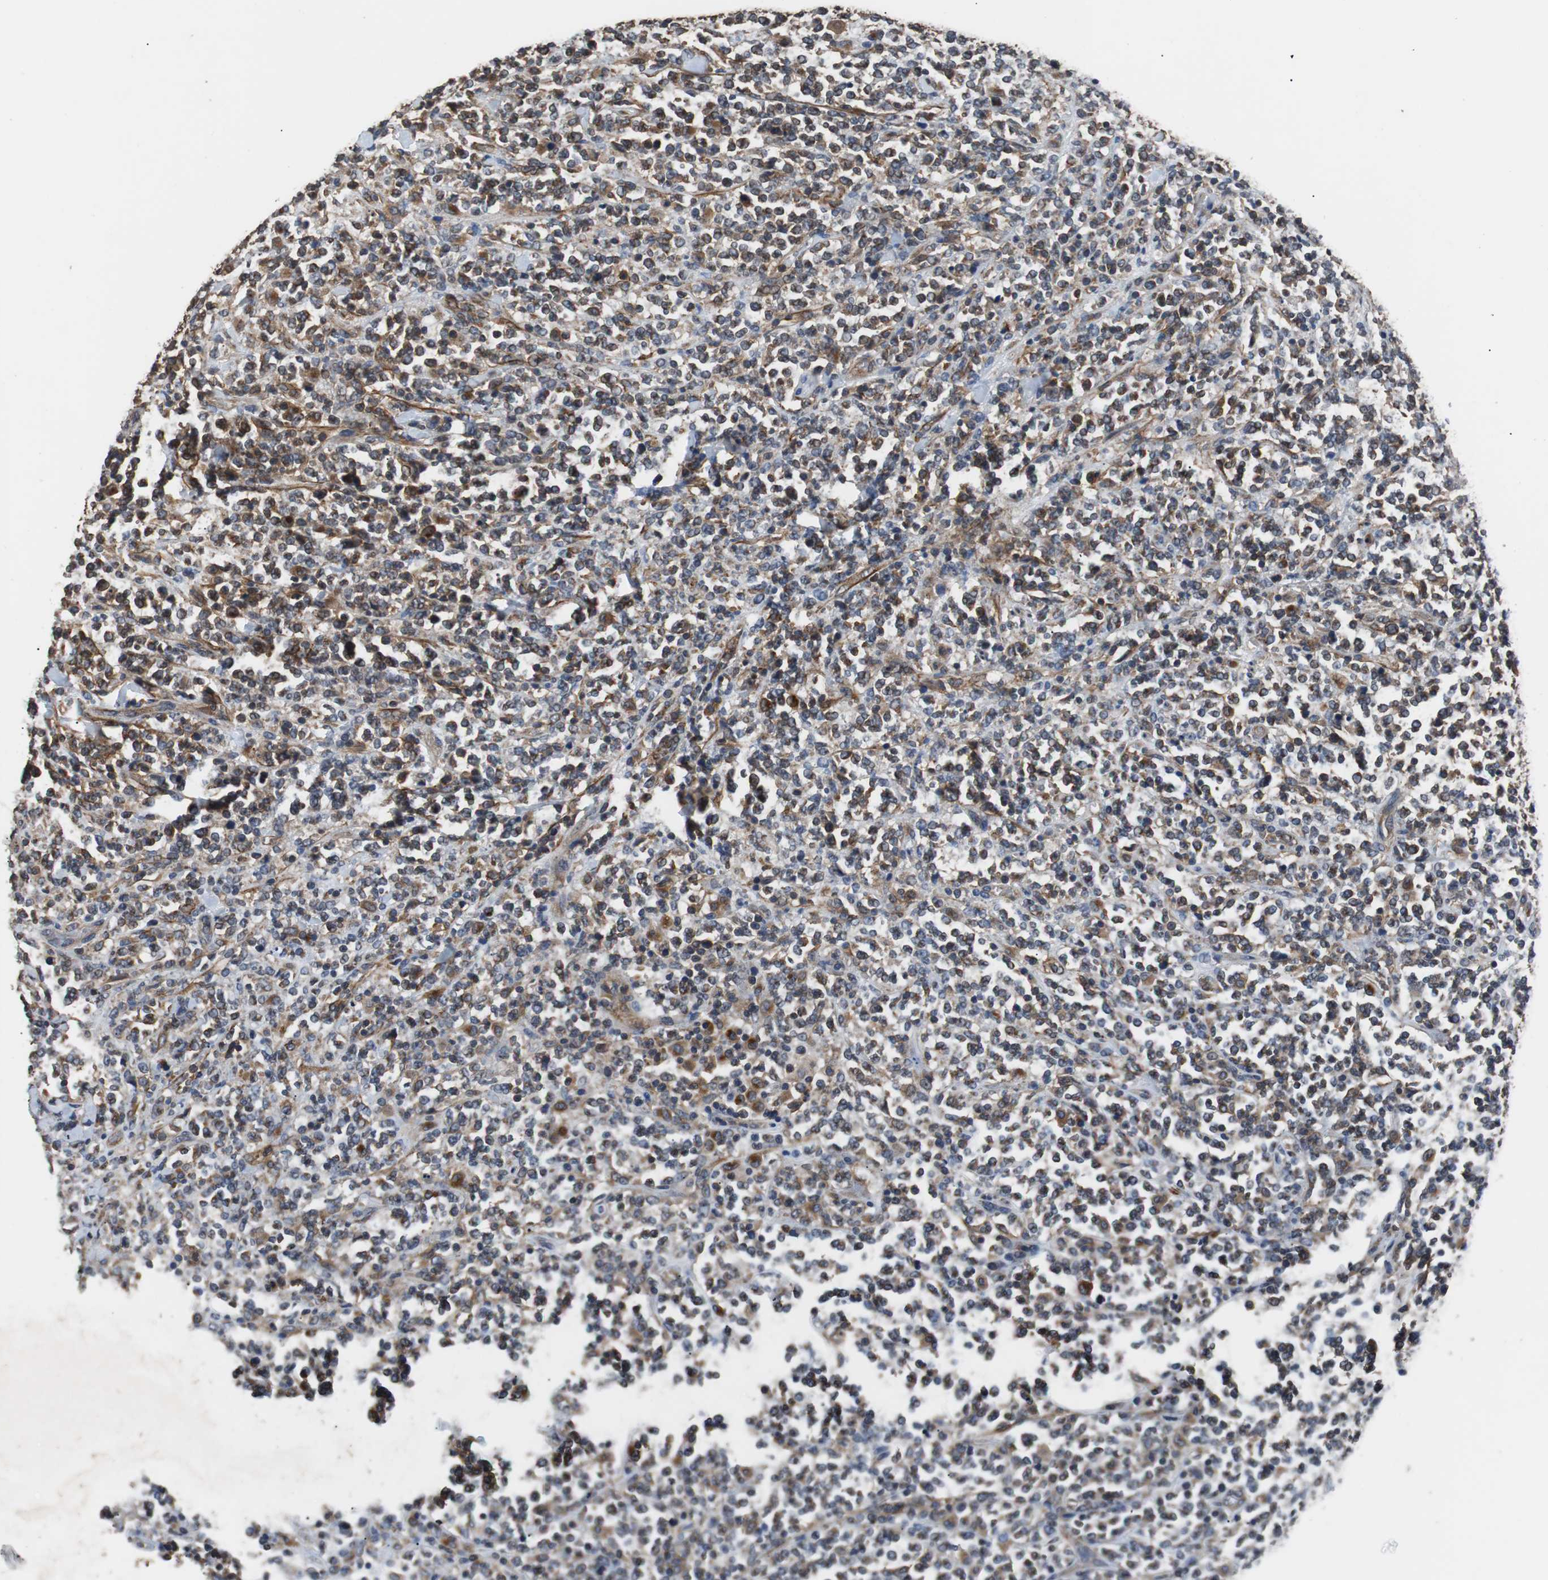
{"staining": {"intensity": "strong", "quantity": ">75%", "location": "cytoplasmic/membranous"}, "tissue": "lymphoma", "cell_type": "Tumor cells", "image_type": "cancer", "snomed": [{"axis": "morphology", "description": "Malignant lymphoma, non-Hodgkin's type, High grade"}, {"axis": "topography", "description": "Soft tissue"}], "caption": "Protein staining reveals strong cytoplasmic/membranous positivity in approximately >75% of tumor cells in malignant lymphoma, non-Hodgkin's type (high-grade). Immunohistochemistry stains the protein in brown and the nuclei are stained blue.", "gene": "PITRM1", "patient": {"sex": "male", "age": 18}}